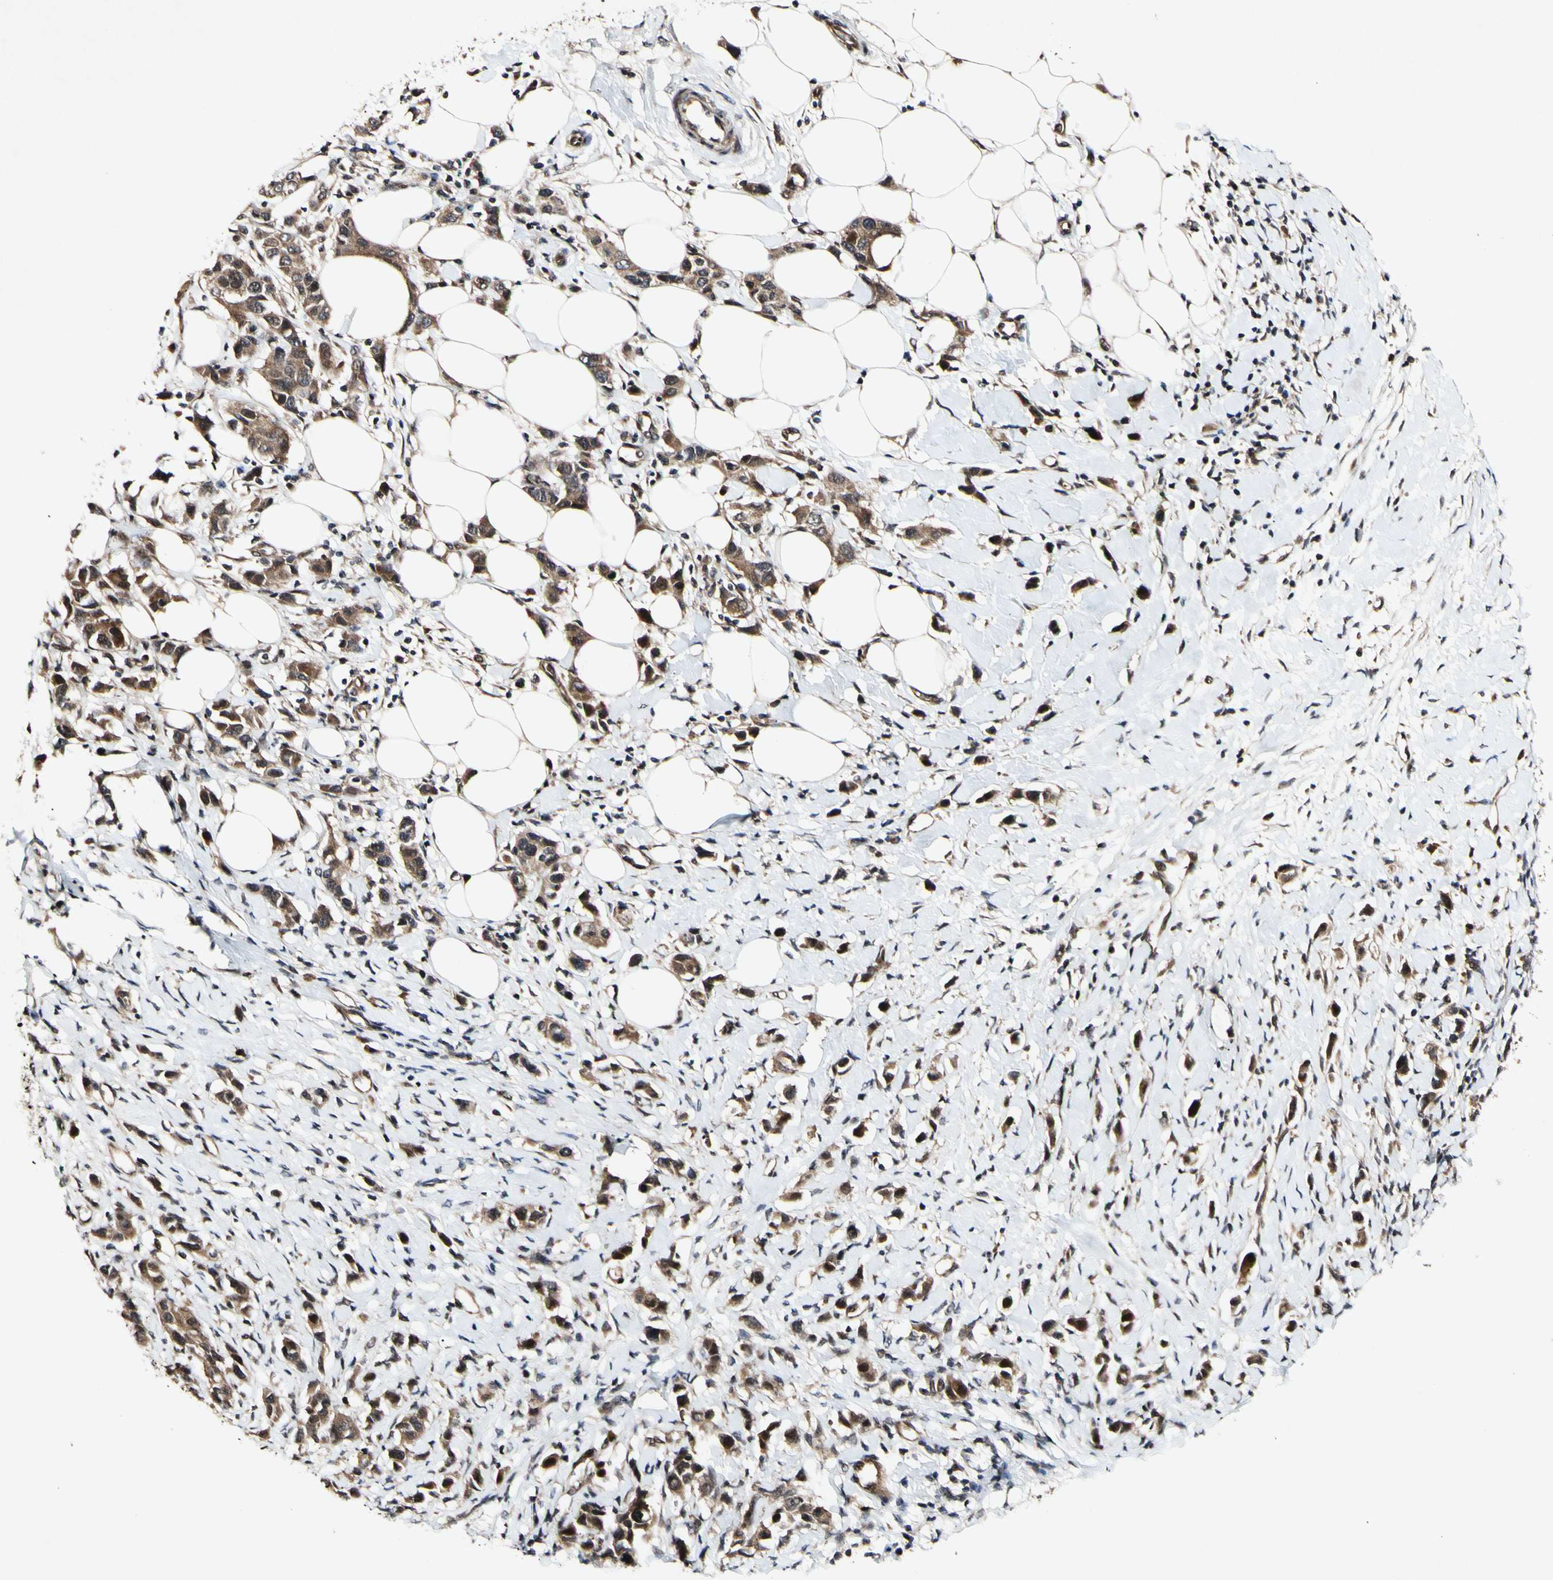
{"staining": {"intensity": "moderate", "quantity": ">75%", "location": "cytoplasmic/membranous,nuclear"}, "tissue": "breast cancer", "cell_type": "Tumor cells", "image_type": "cancer", "snomed": [{"axis": "morphology", "description": "Normal tissue, NOS"}, {"axis": "morphology", "description": "Duct carcinoma"}, {"axis": "topography", "description": "Breast"}], "caption": "Brown immunohistochemical staining in breast cancer (infiltrating ductal carcinoma) shows moderate cytoplasmic/membranous and nuclear positivity in about >75% of tumor cells. The protein is stained brown, and the nuclei are stained in blue (DAB (3,3'-diaminobenzidine) IHC with brightfield microscopy, high magnification).", "gene": "CSNK1E", "patient": {"sex": "female", "age": 50}}